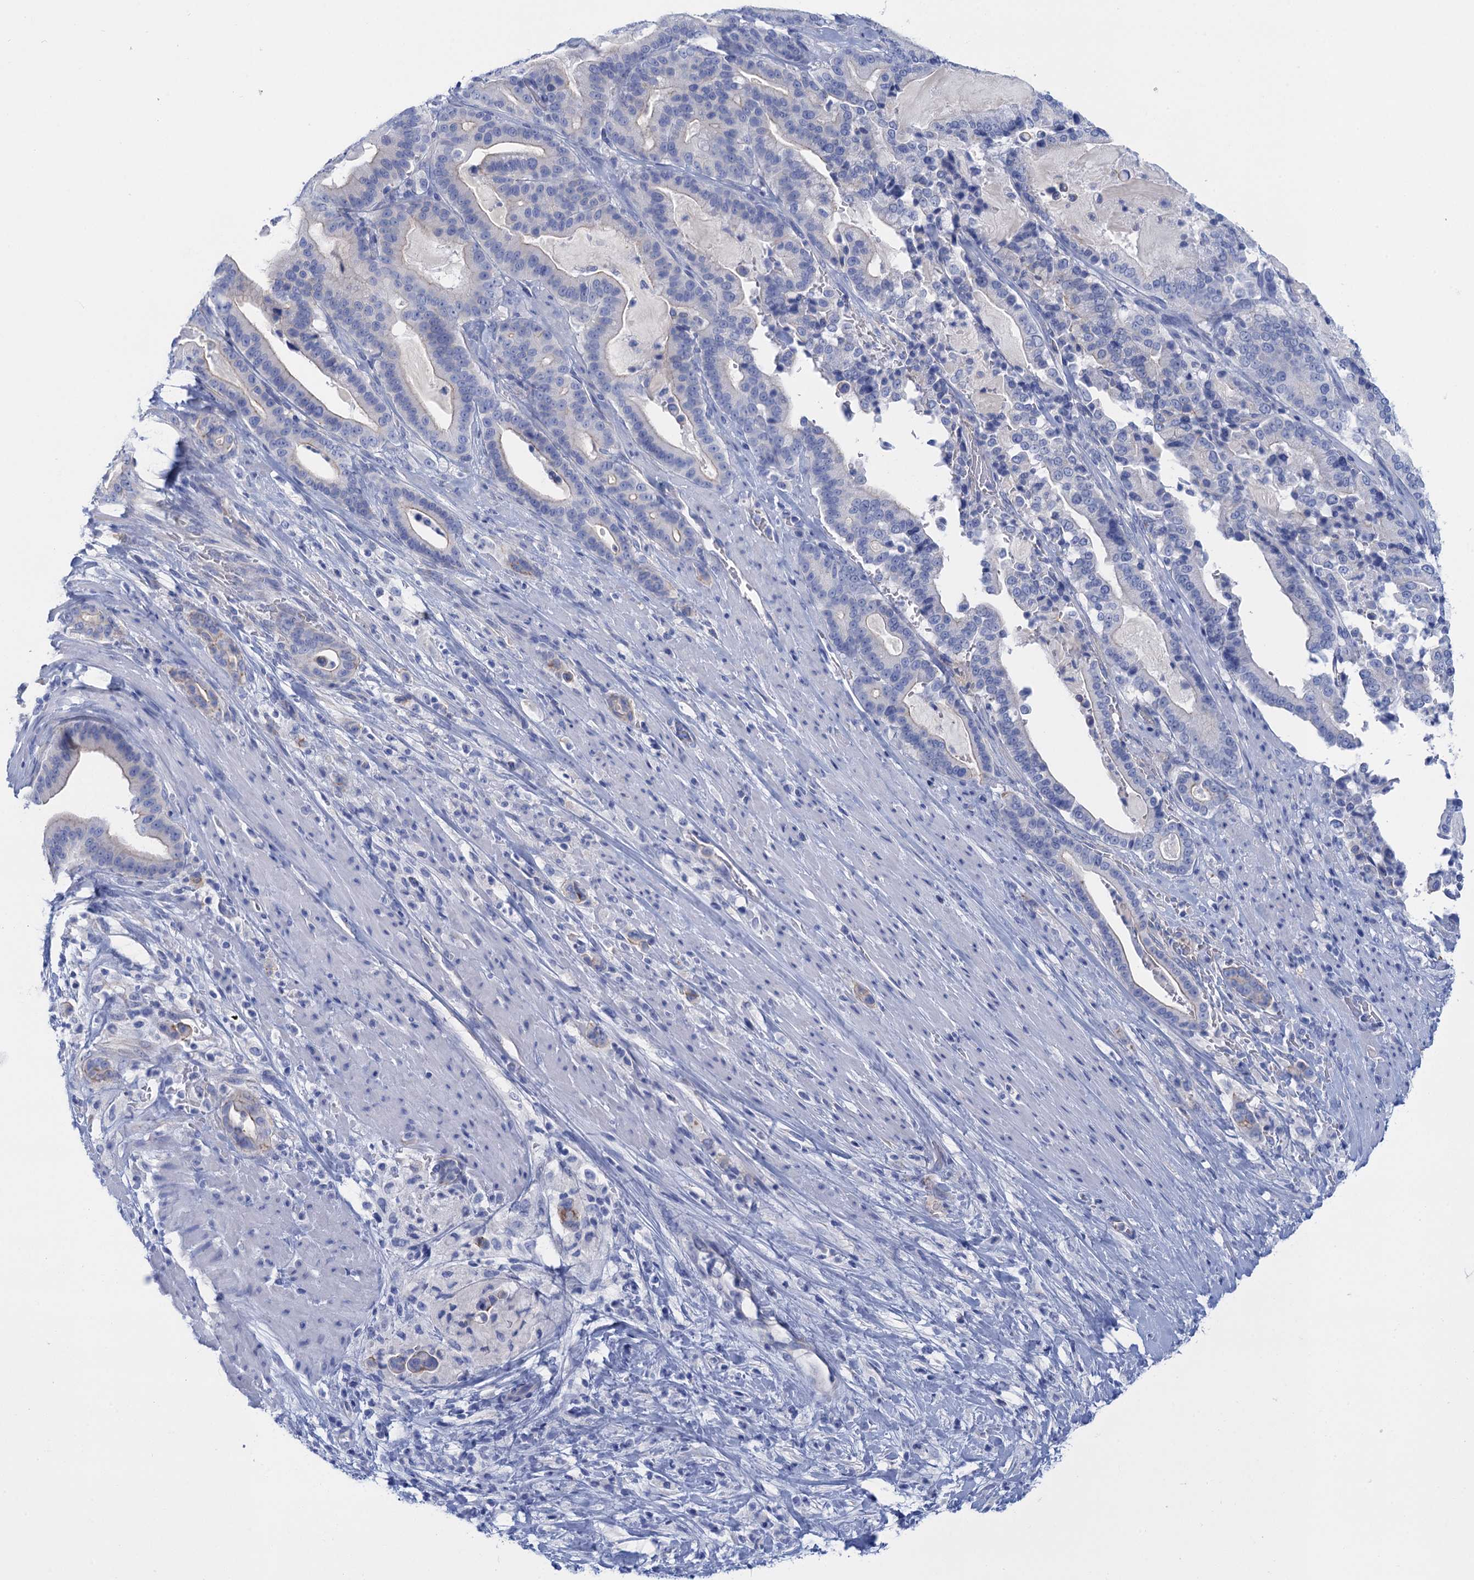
{"staining": {"intensity": "negative", "quantity": "none", "location": "none"}, "tissue": "pancreatic cancer", "cell_type": "Tumor cells", "image_type": "cancer", "snomed": [{"axis": "morphology", "description": "Adenocarcinoma, NOS"}, {"axis": "topography", "description": "Pancreas"}], "caption": "Histopathology image shows no protein staining in tumor cells of pancreatic cancer tissue. (Stains: DAB immunohistochemistry (IHC) with hematoxylin counter stain, Microscopy: brightfield microscopy at high magnification).", "gene": "CALML5", "patient": {"sex": "male", "age": 63}}